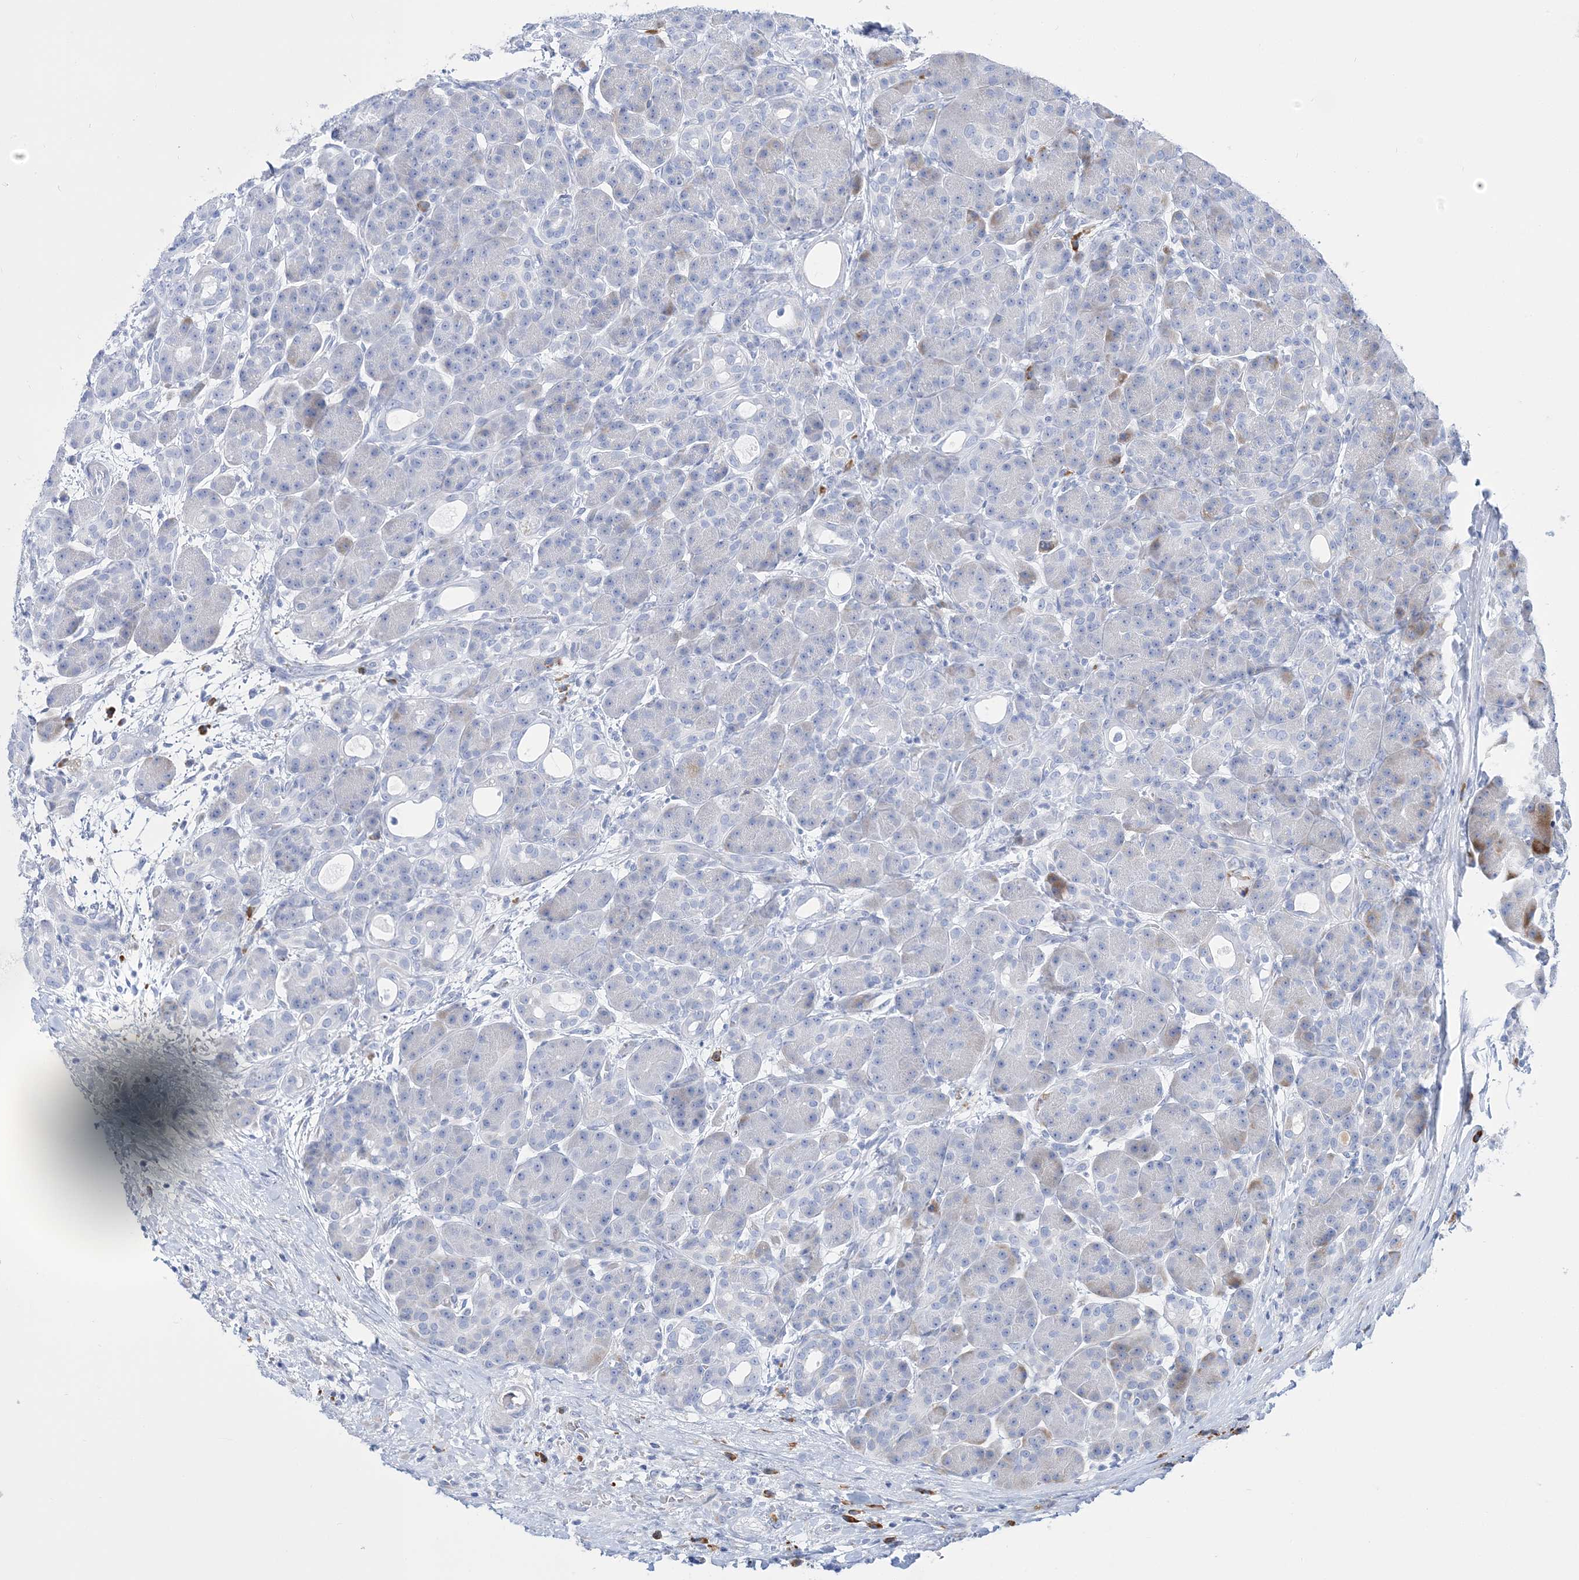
{"staining": {"intensity": "weak", "quantity": "<25%", "location": "cytoplasmic/membranous"}, "tissue": "pancreas", "cell_type": "Exocrine glandular cells", "image_type": "normal", "snomed": [{"axis": "morphology", "description": "Normal tissue, NOS"}, {"axis": "topography", "description": "Pancreas"}], "caption": "Immunohistochemical staining of normal human pancreas displays no significant staining in exocrine glandular cells. The staining is performed using DAB (3,3'-diaminobenzidine) brown chromogen with nuclei counter-stained in using hematoxylin.", "gene": "TSPYL6", "patient": {"sex": "male", "age": 63}}